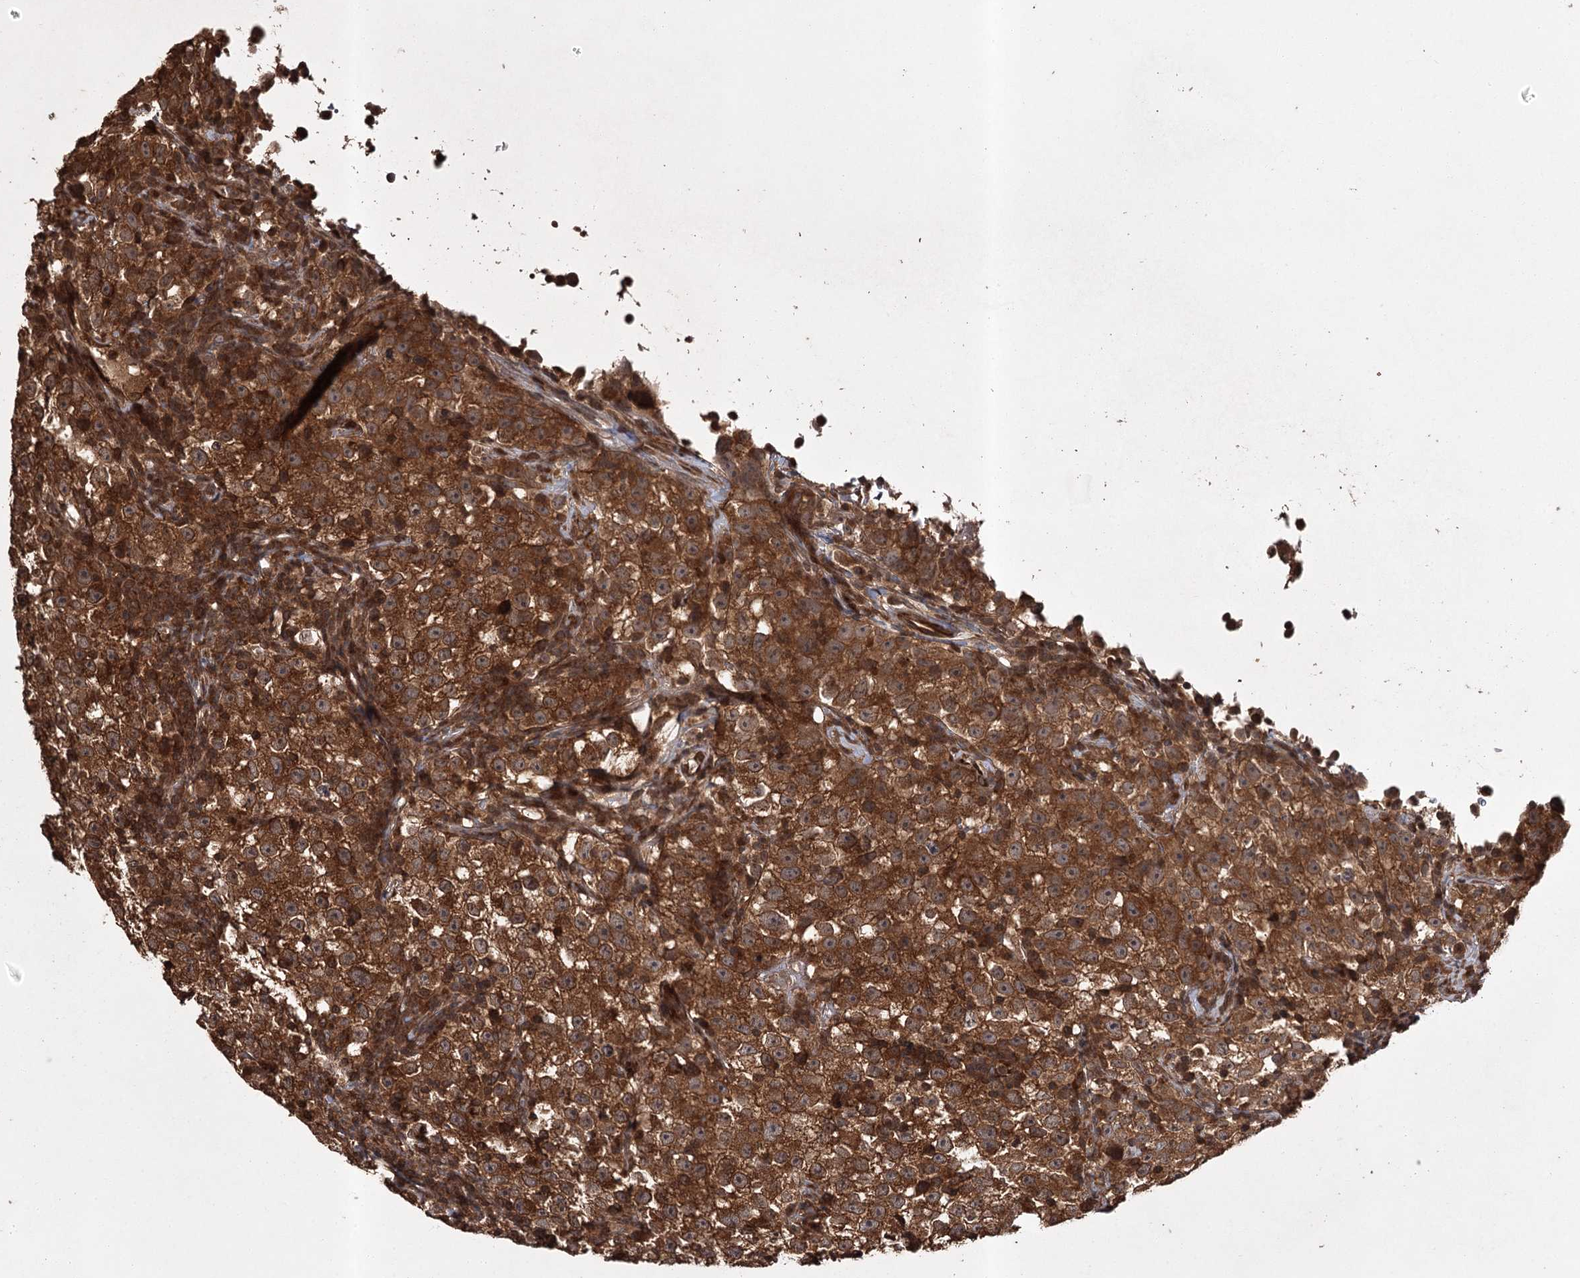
{"staining": {"intensity": "strong", "quantity": ">75%", "location": "cytoplasmic/membranous"}, "tissue": "testis cancer", "cell_type": "Tumor cells", "image_type": "cancer", "snomed": [{"axis": "morphology", "description": "Seminoma, NOS"}, {"axis": "topography", "description": "Testis"}], "caption": "Testis cancer (seminoma) stained for a protein displays strong cytoplasmic/membranous positivity in tumor cells. Using DAB (3,3'-diaminobenzidine) (brown) and hematoxylin (blue) stains, captured at high magnification using brightfield microscopy.", "gene": "RPAP3", "patient": {"sex": "male", "age": 22}}